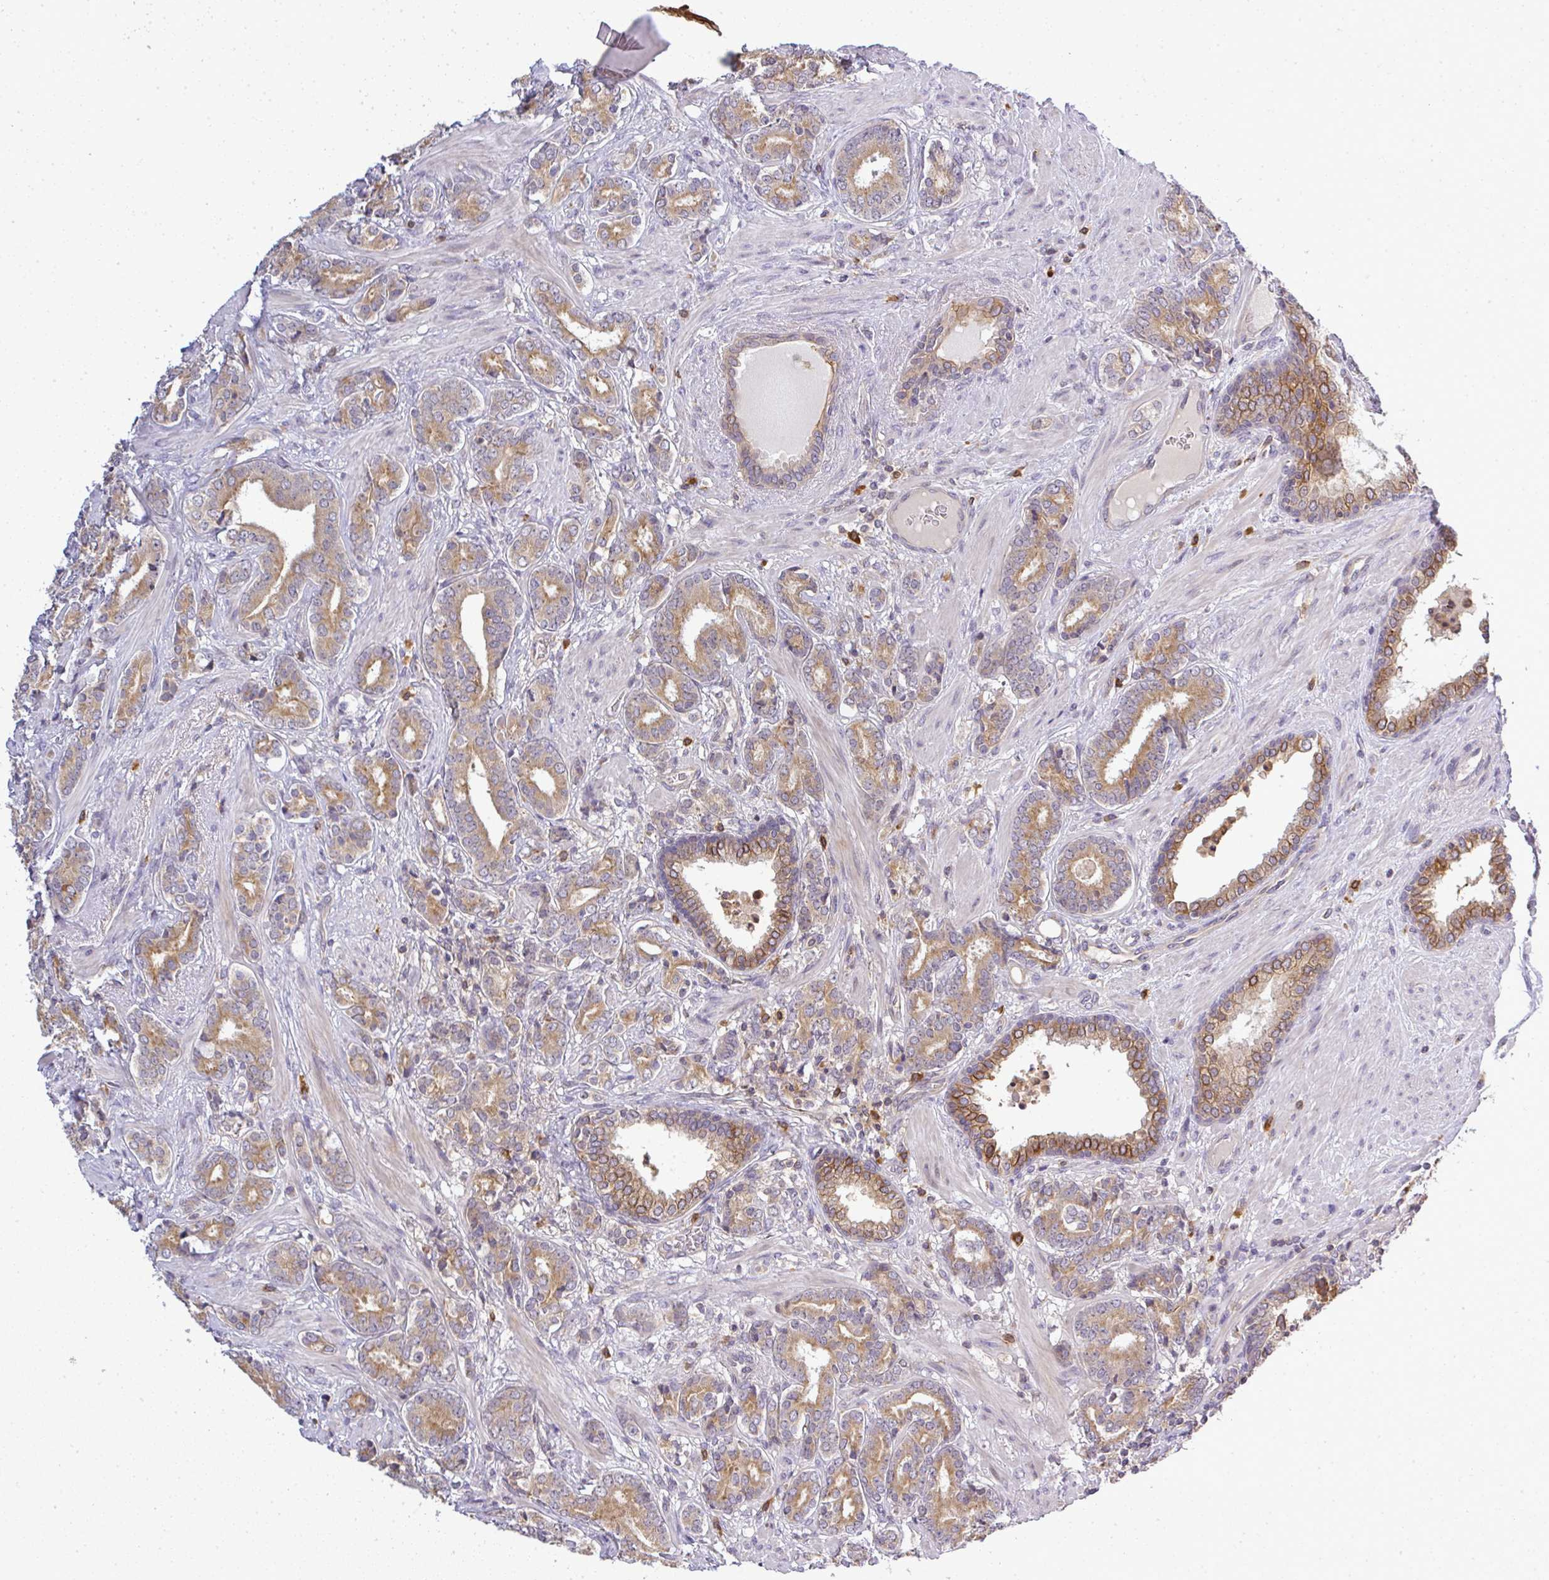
{"staining": {"intensity": "moderate", "quantity": ">75%", "location": "cytoplasmic/membranous"}, "tissue": "prostate cancer", "cell_type": "Tumor cells", "image_type": "cancer", "snomed": [{"axis": "morphology", "description": "Adenocarcinoma, High grade"}, {"axis": "topography", "description": "Prostate"}], "caption": "DAB immunohistochemical staining of human prostate cancer reveals moderate cytoplasmic/membranous protein positivity in about >75% of tumor cells.", "gene": "FAM153A", "patient": {"sex": "male", "age": 62}}